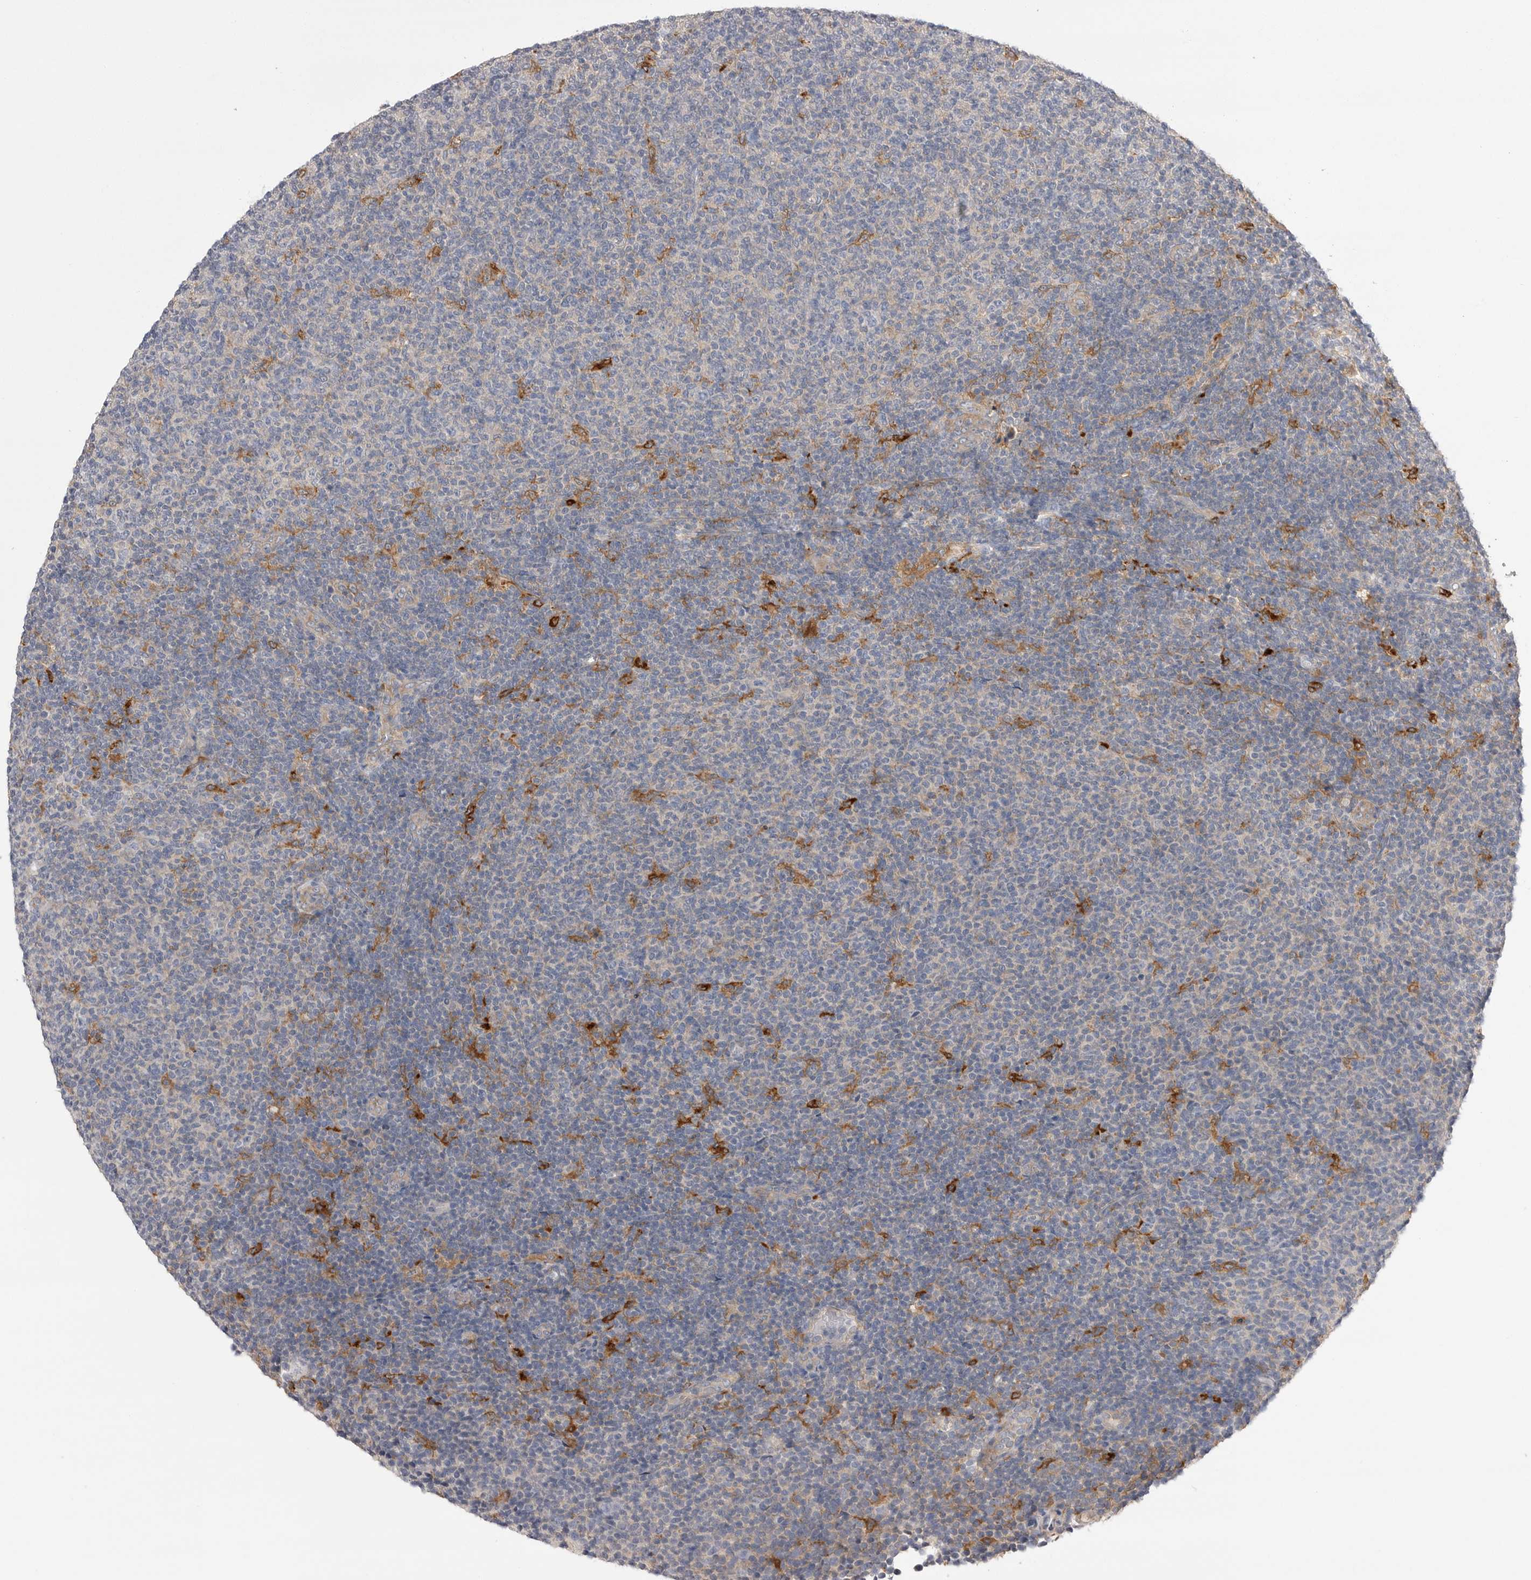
{"staining": {"intensity": "negative", "quantity": "none", "location": "none"}, "tissue": "lymphoma", "cell_type": "Tumor cells", "image_type": "cancer", "snomed": [{"axis": "morphology", "description": "Malignant lymphoma, non-Hodgkin's type, Low grade"}, {"axis": "topography", "description": "Lymph node"}], "caption": "Micrograph shows no significant protein staining in tumor cells of malignant lymphoma, non-Hodgkin's type (low-grade).", "gene": "VAC14", "patient": {"sex": "male", "age": 66}}